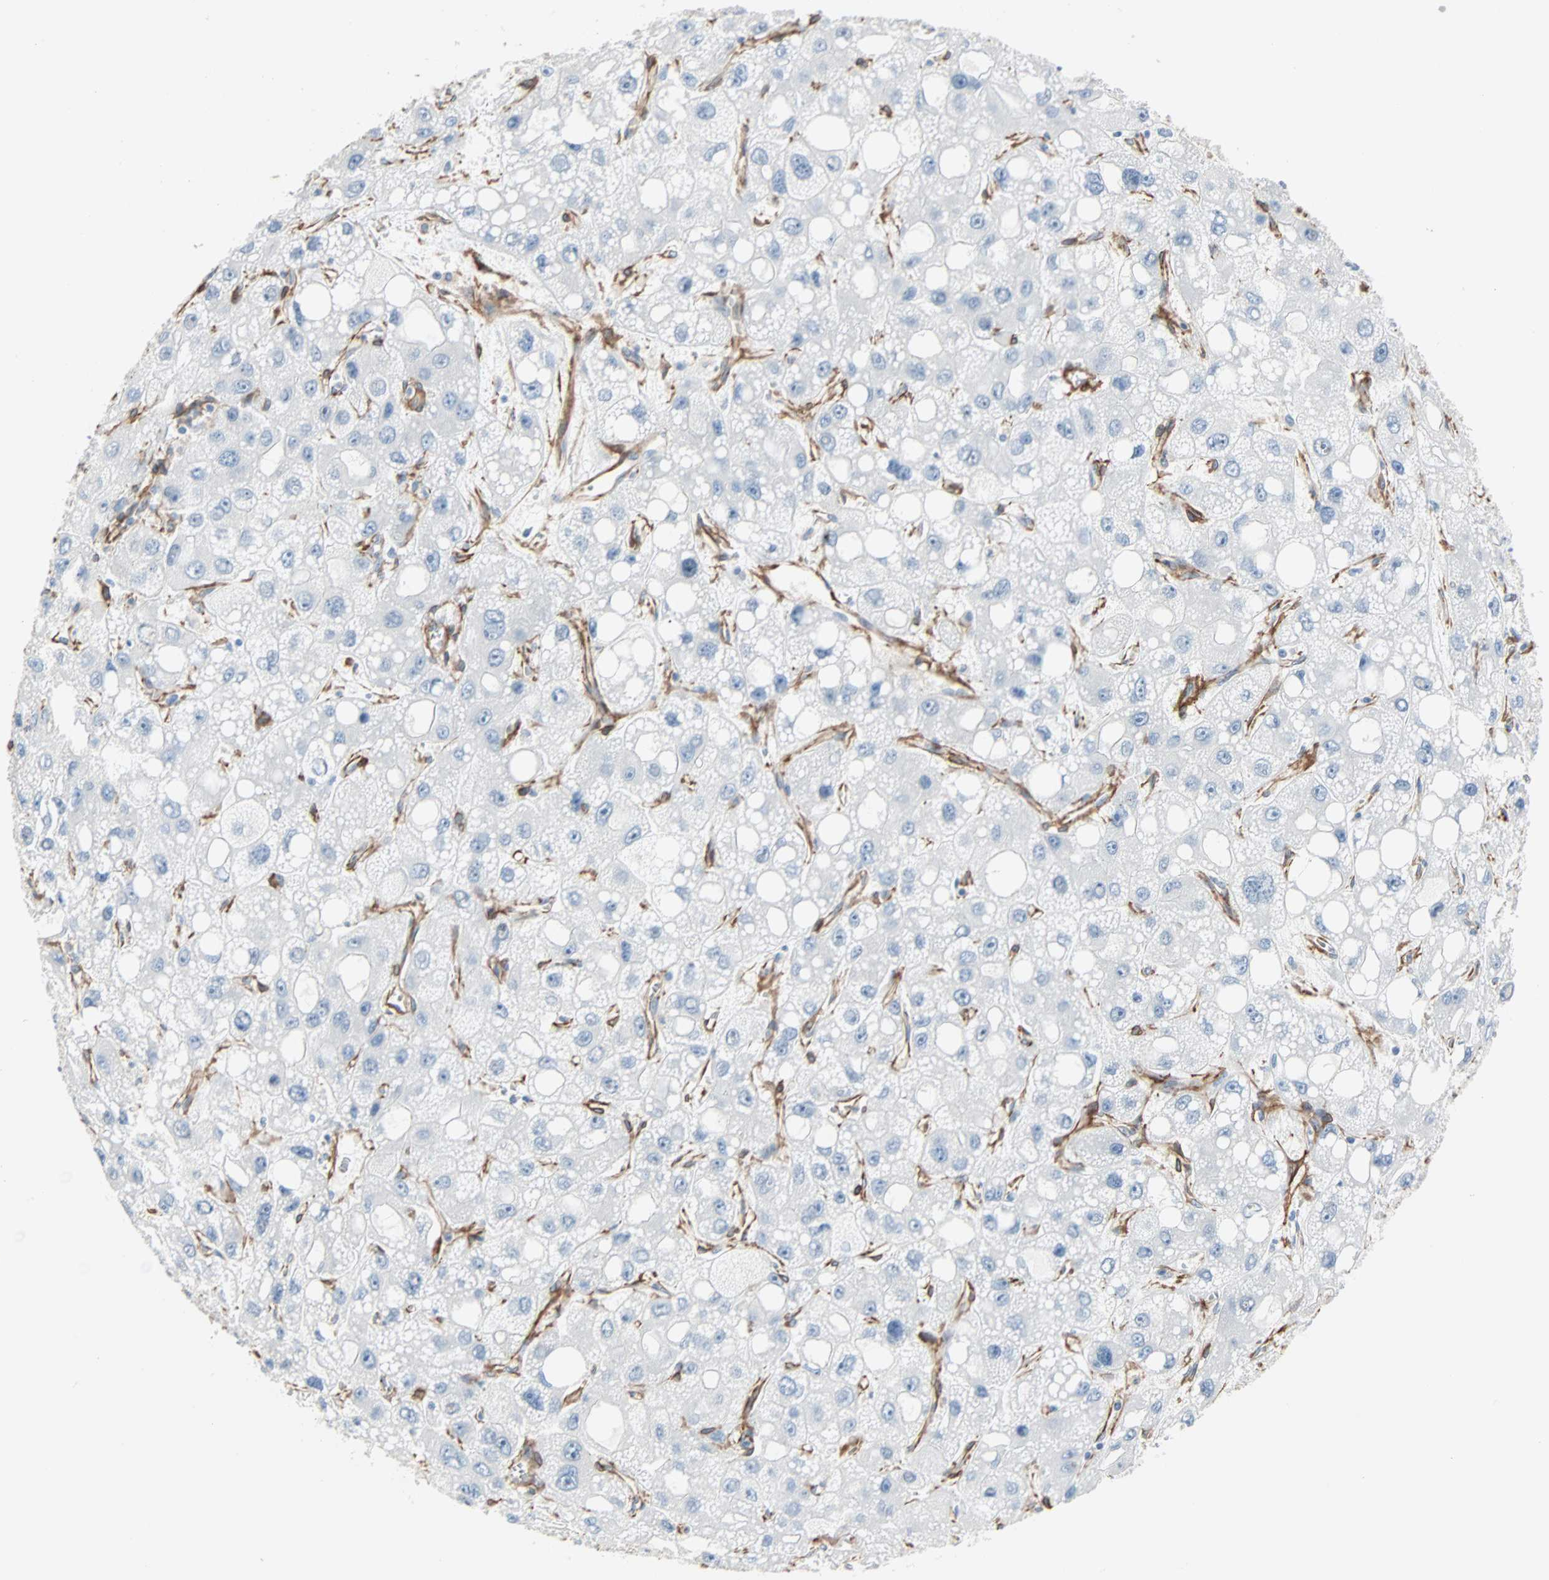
{"staining": {"intensity": "negative", "quantity": "none", "location": "none"}, "tissue": "liver cancer", "cell_type": "Tumor cells", "image_type": "cancer", "snomed": [{"axis": "morphology", "description": "Carcinoma, Hepatocellular, NOS"}, {"axis": "topography", "description": "Liver"}], "caption": "Immunohistochemistry (IHC) photomicrograph of neoplastic tissue: human liver cancer (hepatocellular carcinoma) stained with DAB reveals no significant protein positivity in tumor cells.", "gene": "EPB41L2", "patient": {"sex": "male", "age": 55}}